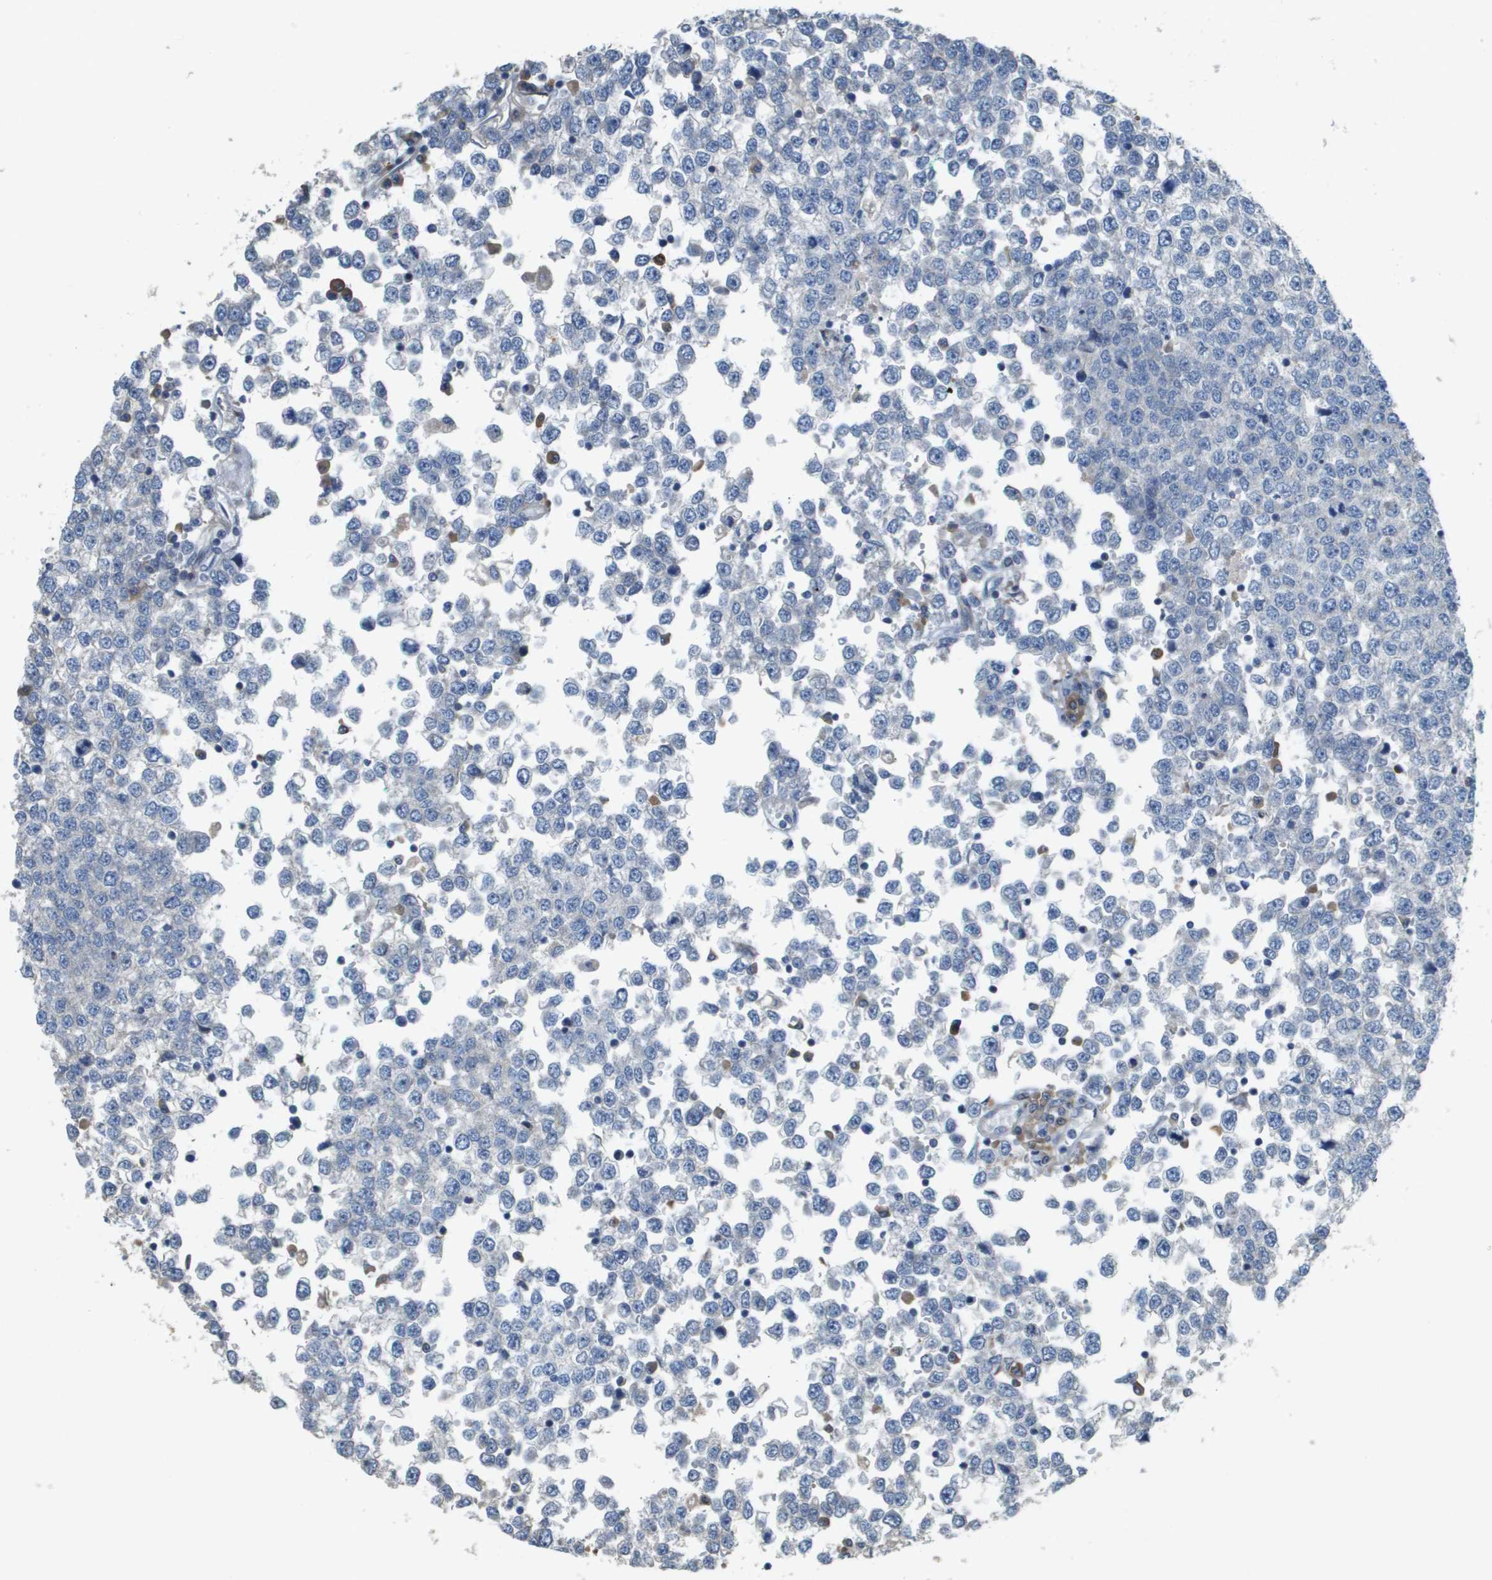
{"staining": {"intensity": "negative", "quantity": "none", "location": "none"}, "tissue": "testis cancer", "cell_type": "Tumor cells", "image_type": "cancer", "snomed": [{"axis": "morphology", "description": "Seminoma, NOS"}, {"axis": "topography", "description": "Testis"}], "caption": "Tumor cells are negative for brown protein staining in testis cancer (seminoma). Brightfield microscopy of immunohistochemistry (IHC) stained with DAB (brown) and hematoxylin (blue), captured at high magnification.", "gene": "CASP10", "patient": {"sex": "male", "age": 65}}